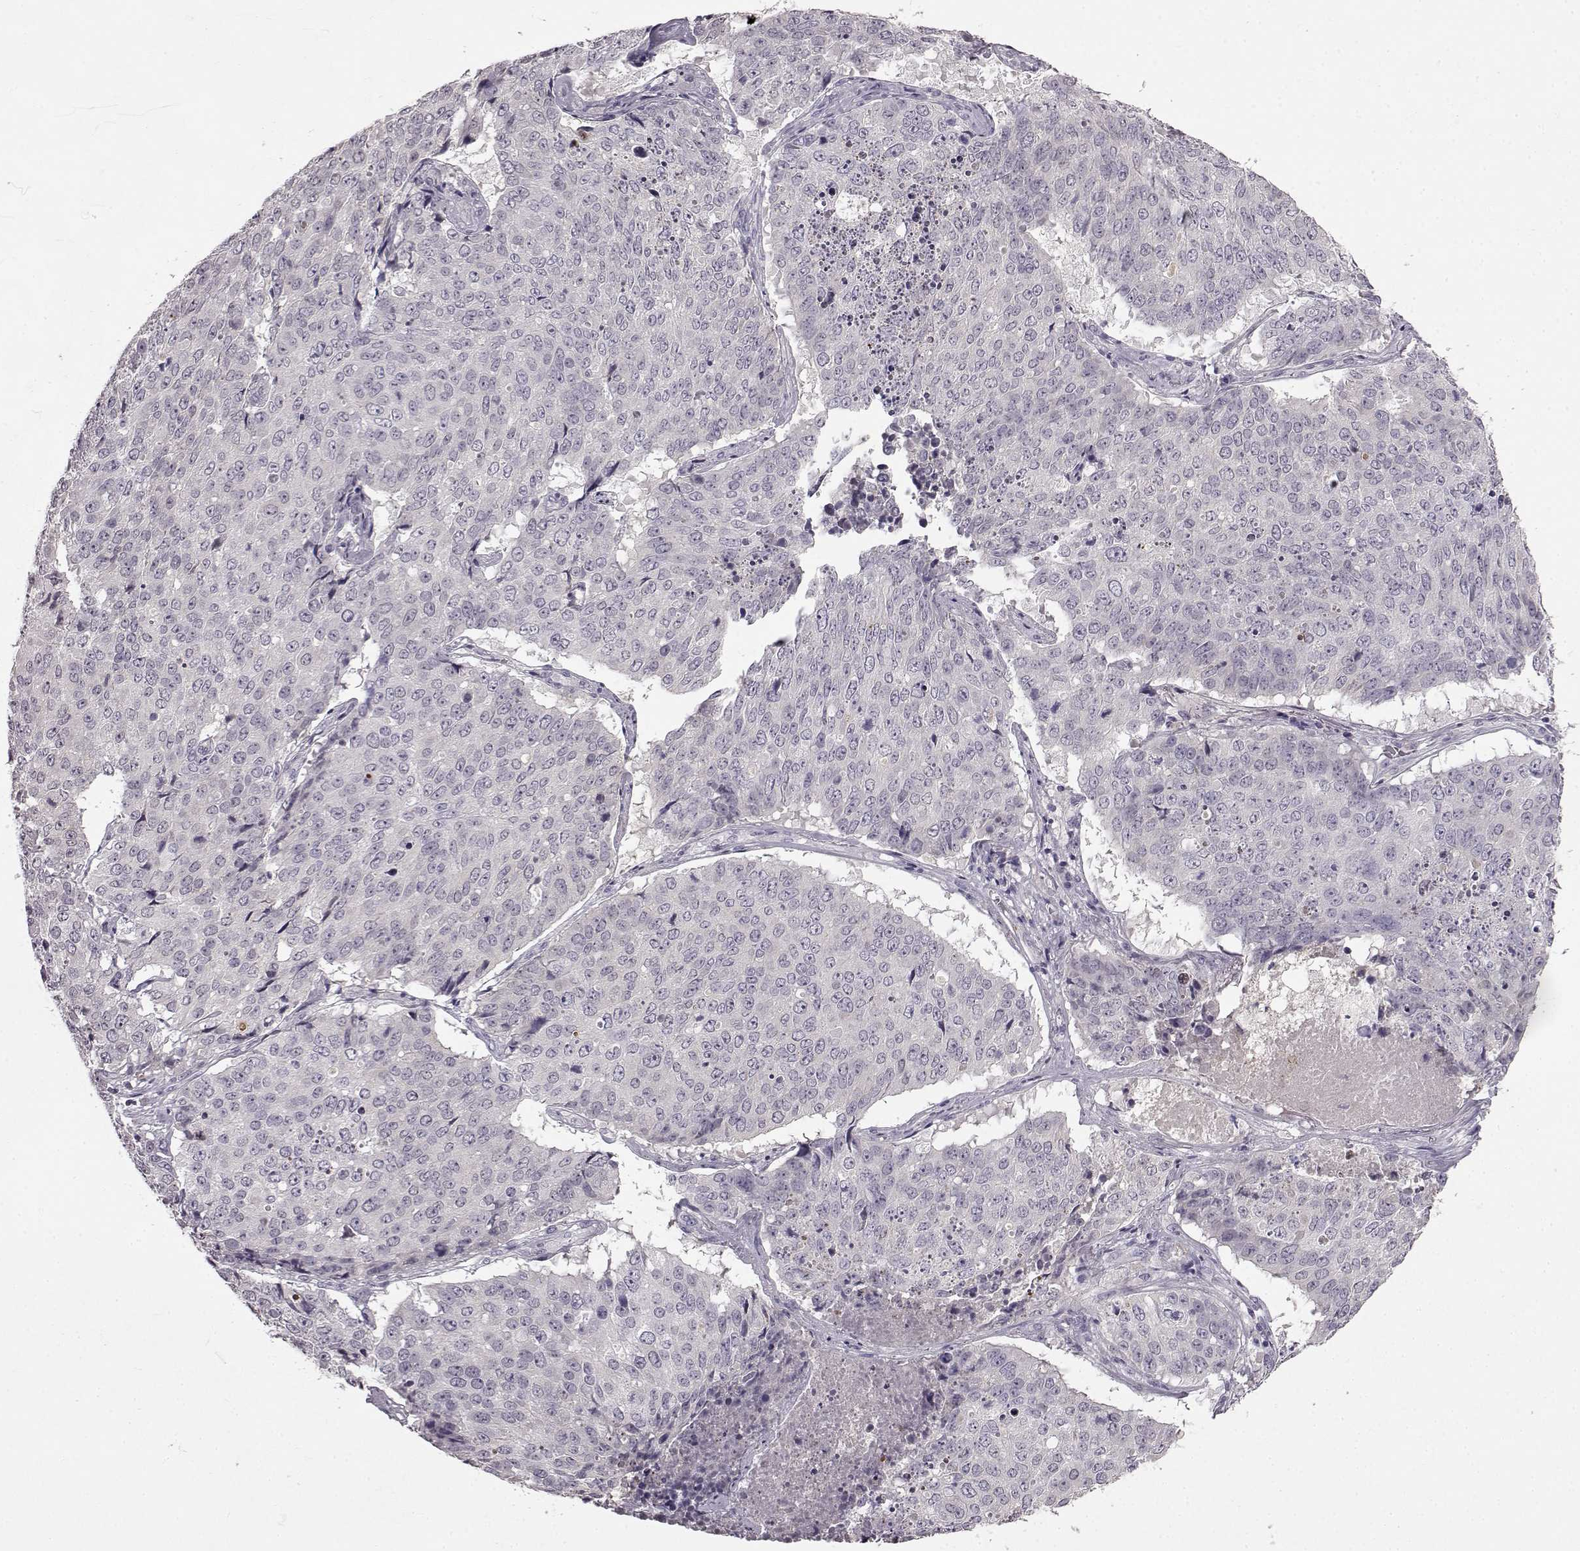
{"staining": {"intensity": "negative", "quantity": "none", "location": "none"}, "tissue": "lung cancer", "cell_type": "Tumor cells", "image_type": "cancer", "snomed": [{"axis": "morphology", "description": "Normal tissue, NOS"}, {"axis": "morphology", "description": "Squamous cell carcinoma, NOS"}, {"axis": "topography", "description": "Bronchus"}, {"axis": "topography", "description": "Lung"}], "caption": "A high-resolution histopathology image shows immunohistochemistry (IHC) staining of lung cancer, which shows no significant staining in tumor cells.", "gene": "KRT85", "patient": {"sex": "male", "age": 64}}